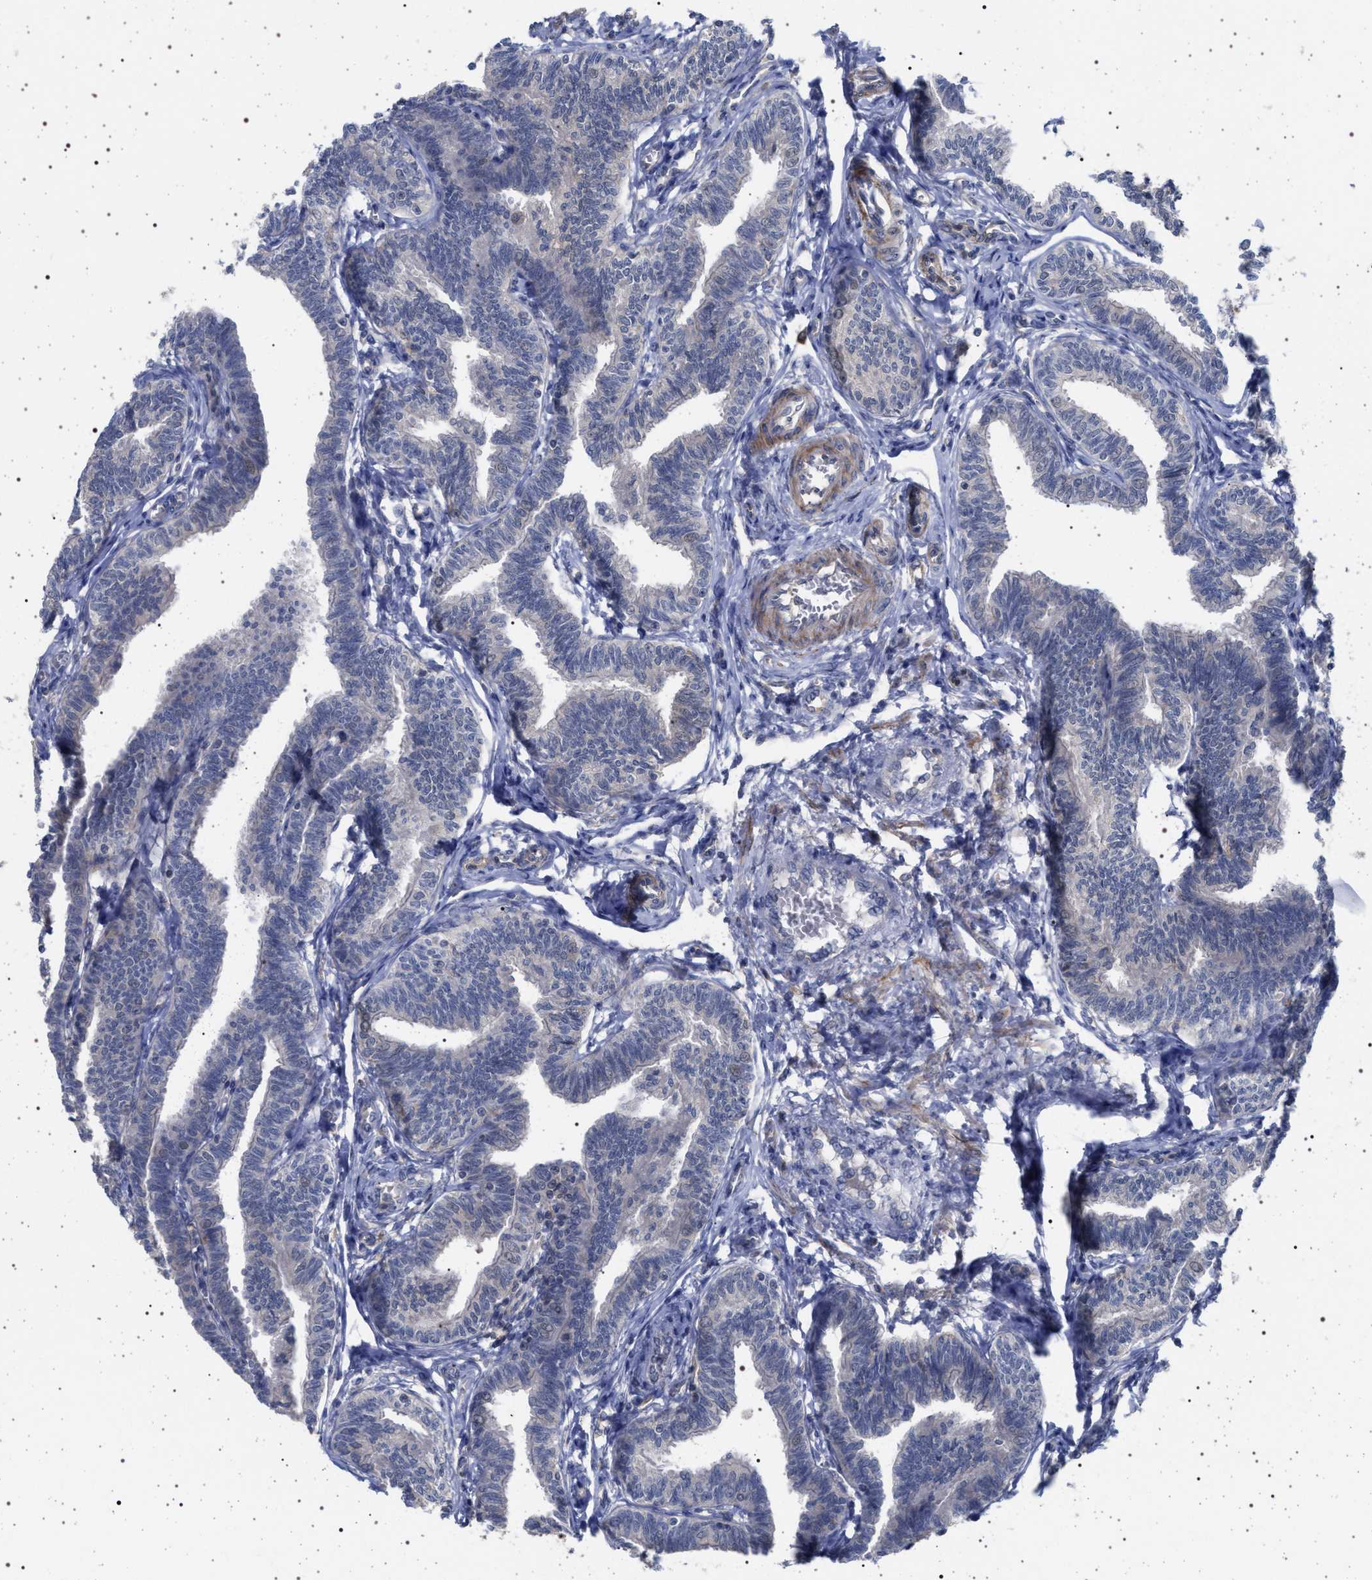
{"staining": {"intensity": "negative", "quantity": "none", "location": "none"}, "tissue": "fallopian tube", "cell_type": "Glandular cells", "image_type": "normal", "snomed": [{"axis": "morphology", "description": "Normal tissue, NOS"}, {"axis": "topography", "description": "Fallopian tube"}, {"axis": "topography", "description": "Ovary"}], "caption": "Immunohistochemistry (IHC) histopathology image of benign fallopian tube: fallopian tube stained with DAB displays no significant protein positivity in glandular cells.", "gene": "RBM48", "patient": {"sex": "female", "age": 23}}